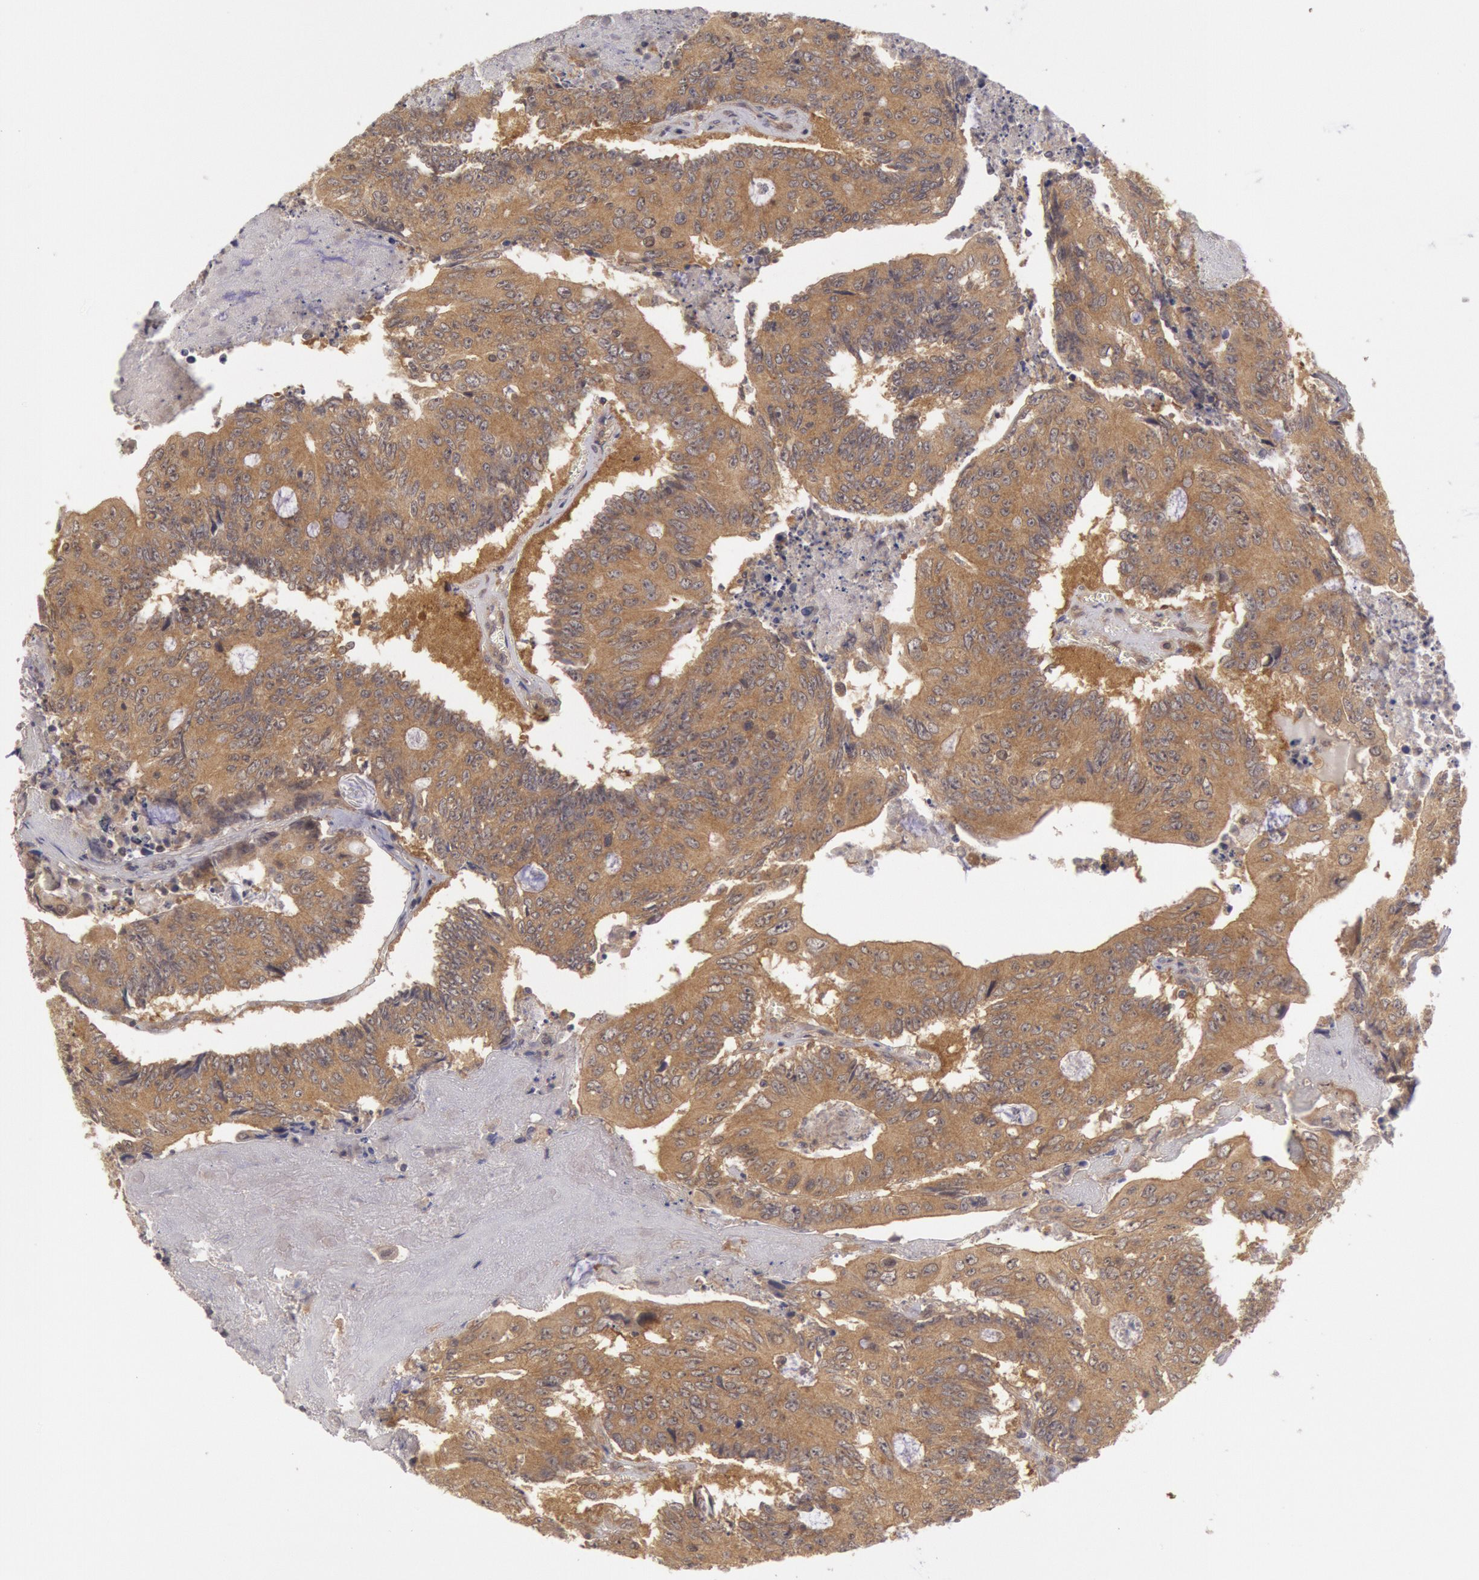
{"staining": {"intensity": "moderate", "quantity": ">75%", "location": "cytoplasmic/membranous"}, "tissue": "colorectal cancer", "cell_type": "Tumor cells", "image_type": "cancer", "snomed": [{"axis": "morphology", "description": "Adenocarcinoma, NOS"}, {"axis": "topography", "description": "Colon"}], "caption": "The immunohistochemical stain shows moderate cytoplasmic/membranous expression in tumor cells of colorectal cancer tissue. (brown staining indicates protein expression, while blue staining denotes nuclei).", "gene": "BRAF", "patient": {"sex": "male", "age": 65}}